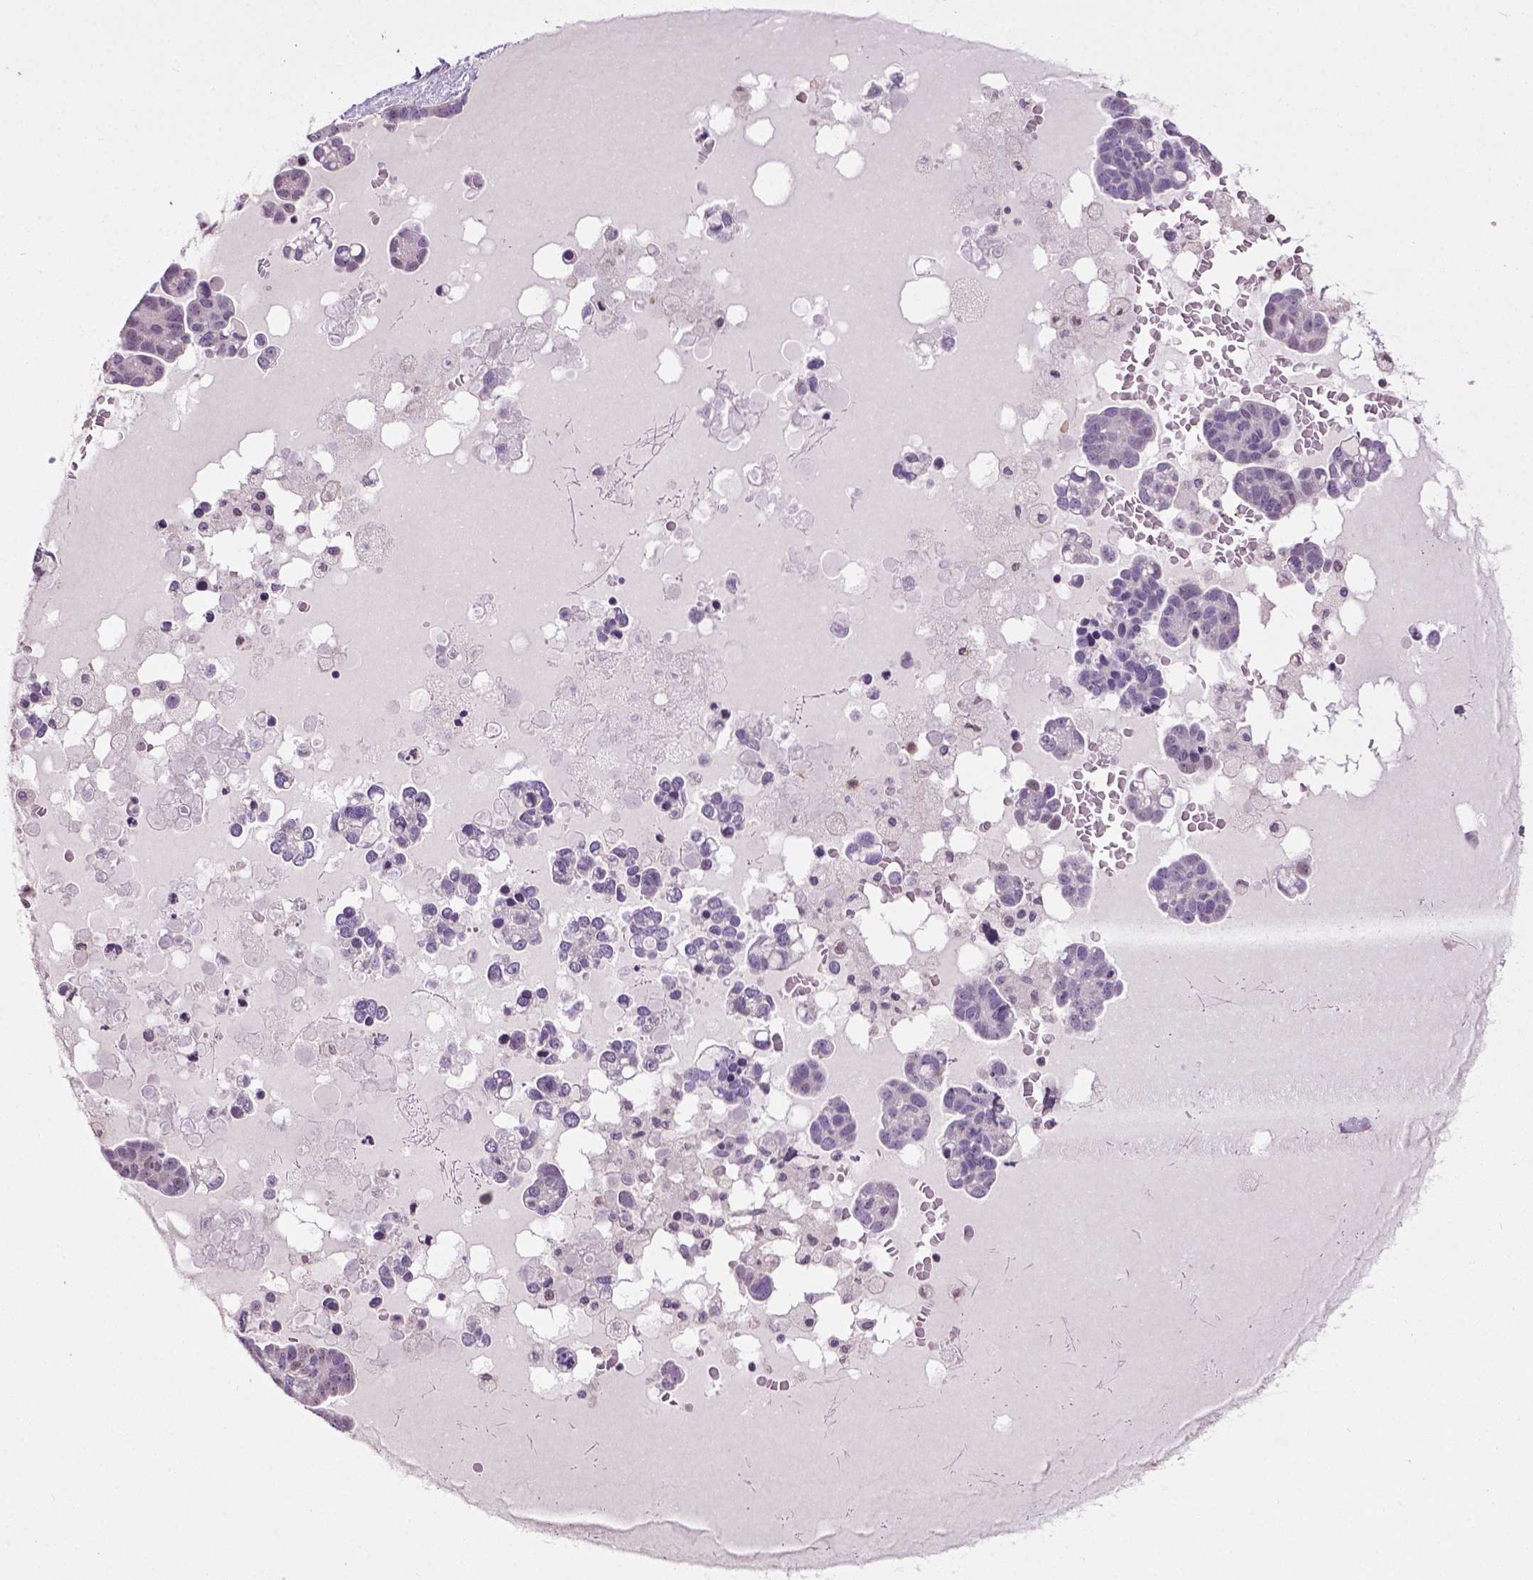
{"staining": {"intensity": "negative", "quantity": "none", "location": "none"}, "tissue": "ovarian cancer", "cell_type": "Tumor cells", "image_type": "cancer", "snomed": [{"axis": "morphology", "description": "Cystadenocarcinoma, serous, NOS"}, {"axis": "topography", "description": "Ovary"}], "caption": "Immunohistochemical staining of ovarian cancer (serous cystadenocarcinoma) demonstrates no significant staining in tumor cells. (DAB (3,3'-diaminobenzidine) immunohistochemistry, high magnification).", "gene": "NTNG2", "patient": {"sex": "female", "age": 54}}